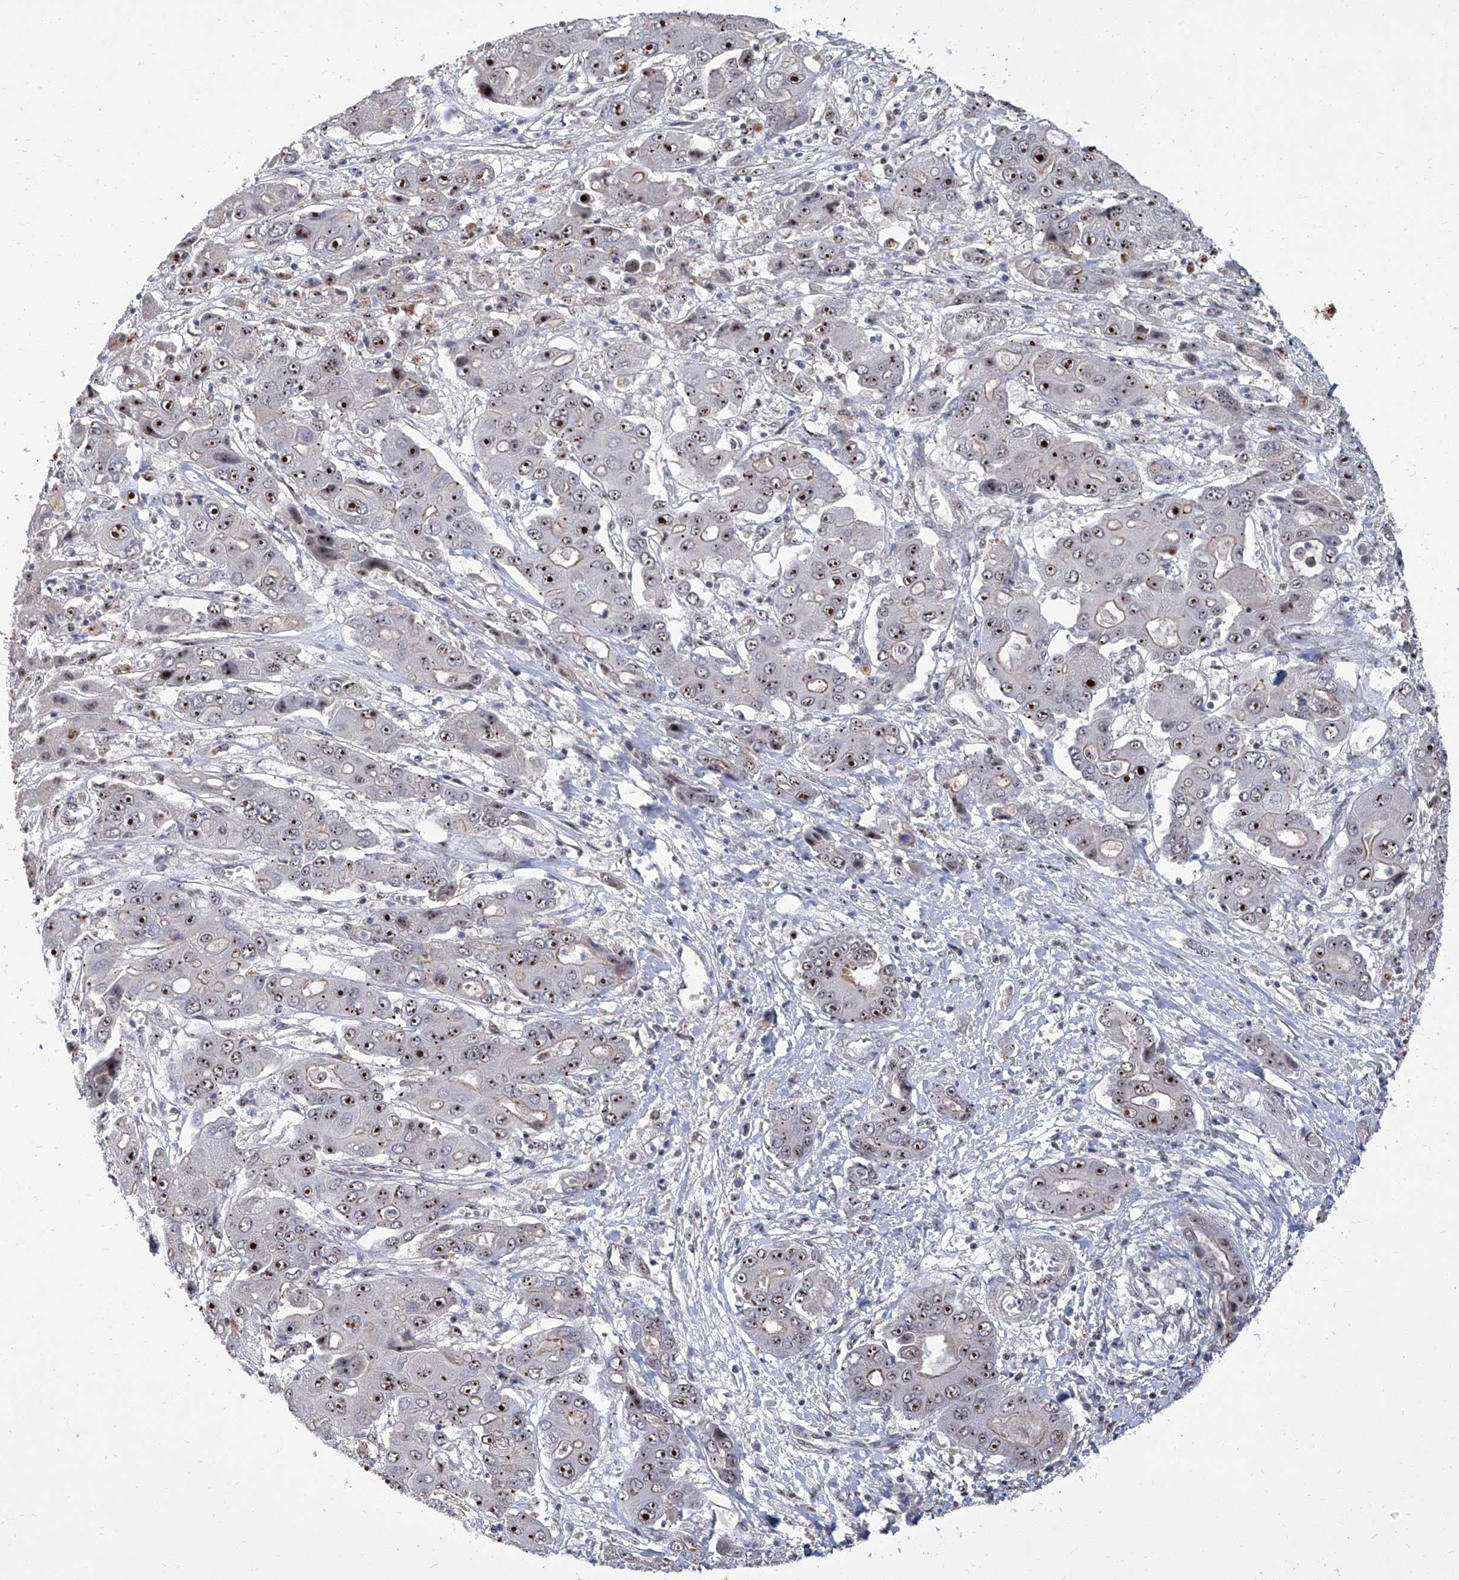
{"staining": {"intensity": "moderate", "quantity": ">75%", "location": "nuclear"}, "tissue": "liver cancer", "cell_type": "Tumor cells", "image_type": "cancer", "snomed": [{"axis": "morphology", "description": "Cholangiocarcinoma"}, {"axis": "topography", "description": "Liver"}], "caption": "Protein staining by IHC displays moderate nuclear staining in about >75% of tumor cells in liver cancer.", "gene": "CMTR1", "patient": {"sex": "male", "age": 67}}